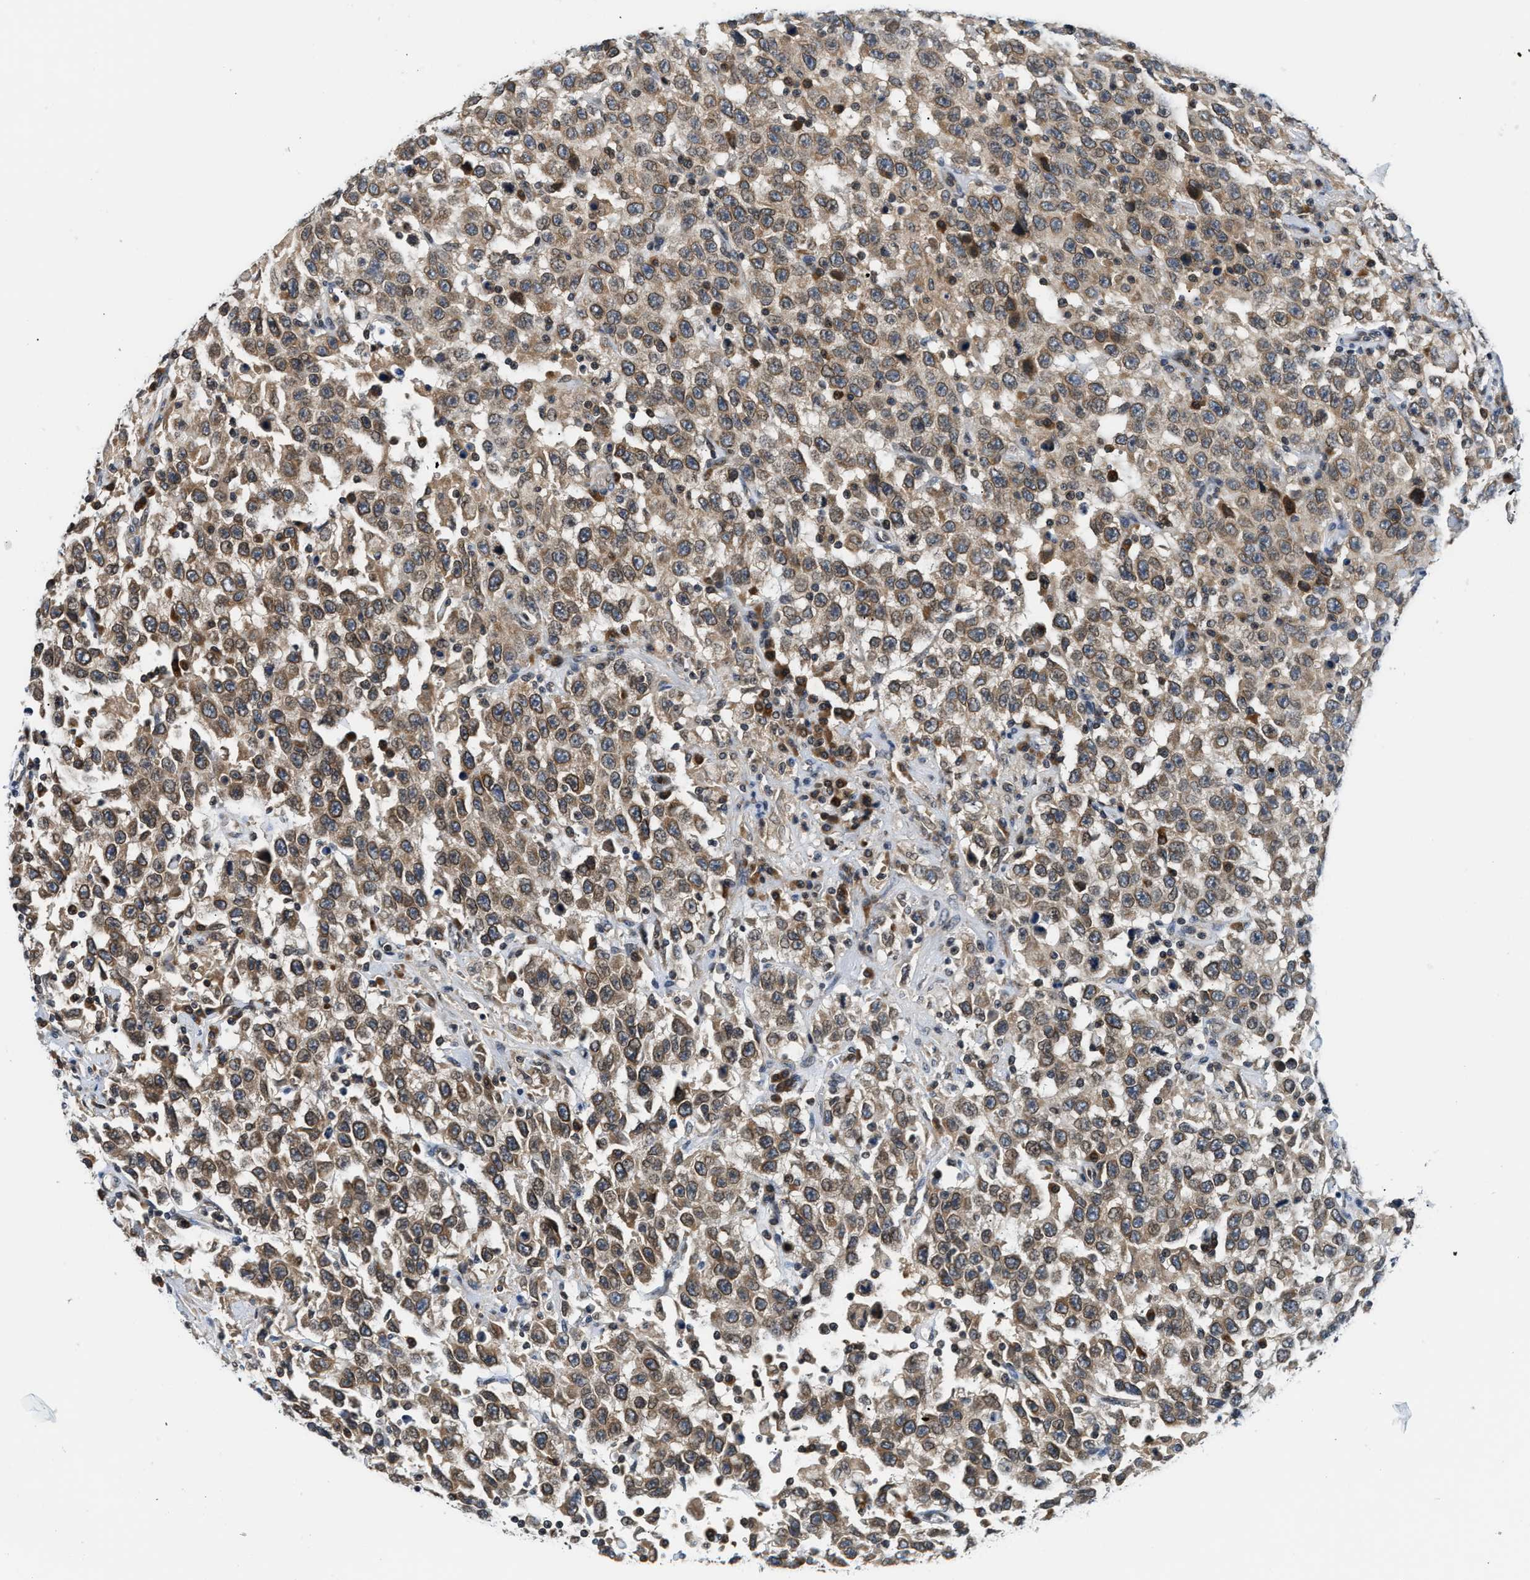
{"staining": {"intensity": "moderate", "quantity": ">75%", "location": "cytoplasmic/membranous"}, "tissue": "testis cancer", "cell_type": "Tumor cells", "image_type": "cancer", "snomed": [{"axis": "morphology", "description": "Seminoma, NOS"}, {"axis": "topography", "description": "Testis"}], "caption": "Testis cancer tissue displays moderate cytoplasmic/membranous staining in approximately >75% of tumor cells The staining was performed using DAB, with brown indicating positive protein expression. Nuclei are stained blue with hematoxylin.", "gene": "RAB29", "patient": {"sex": "male", "age": 41}}